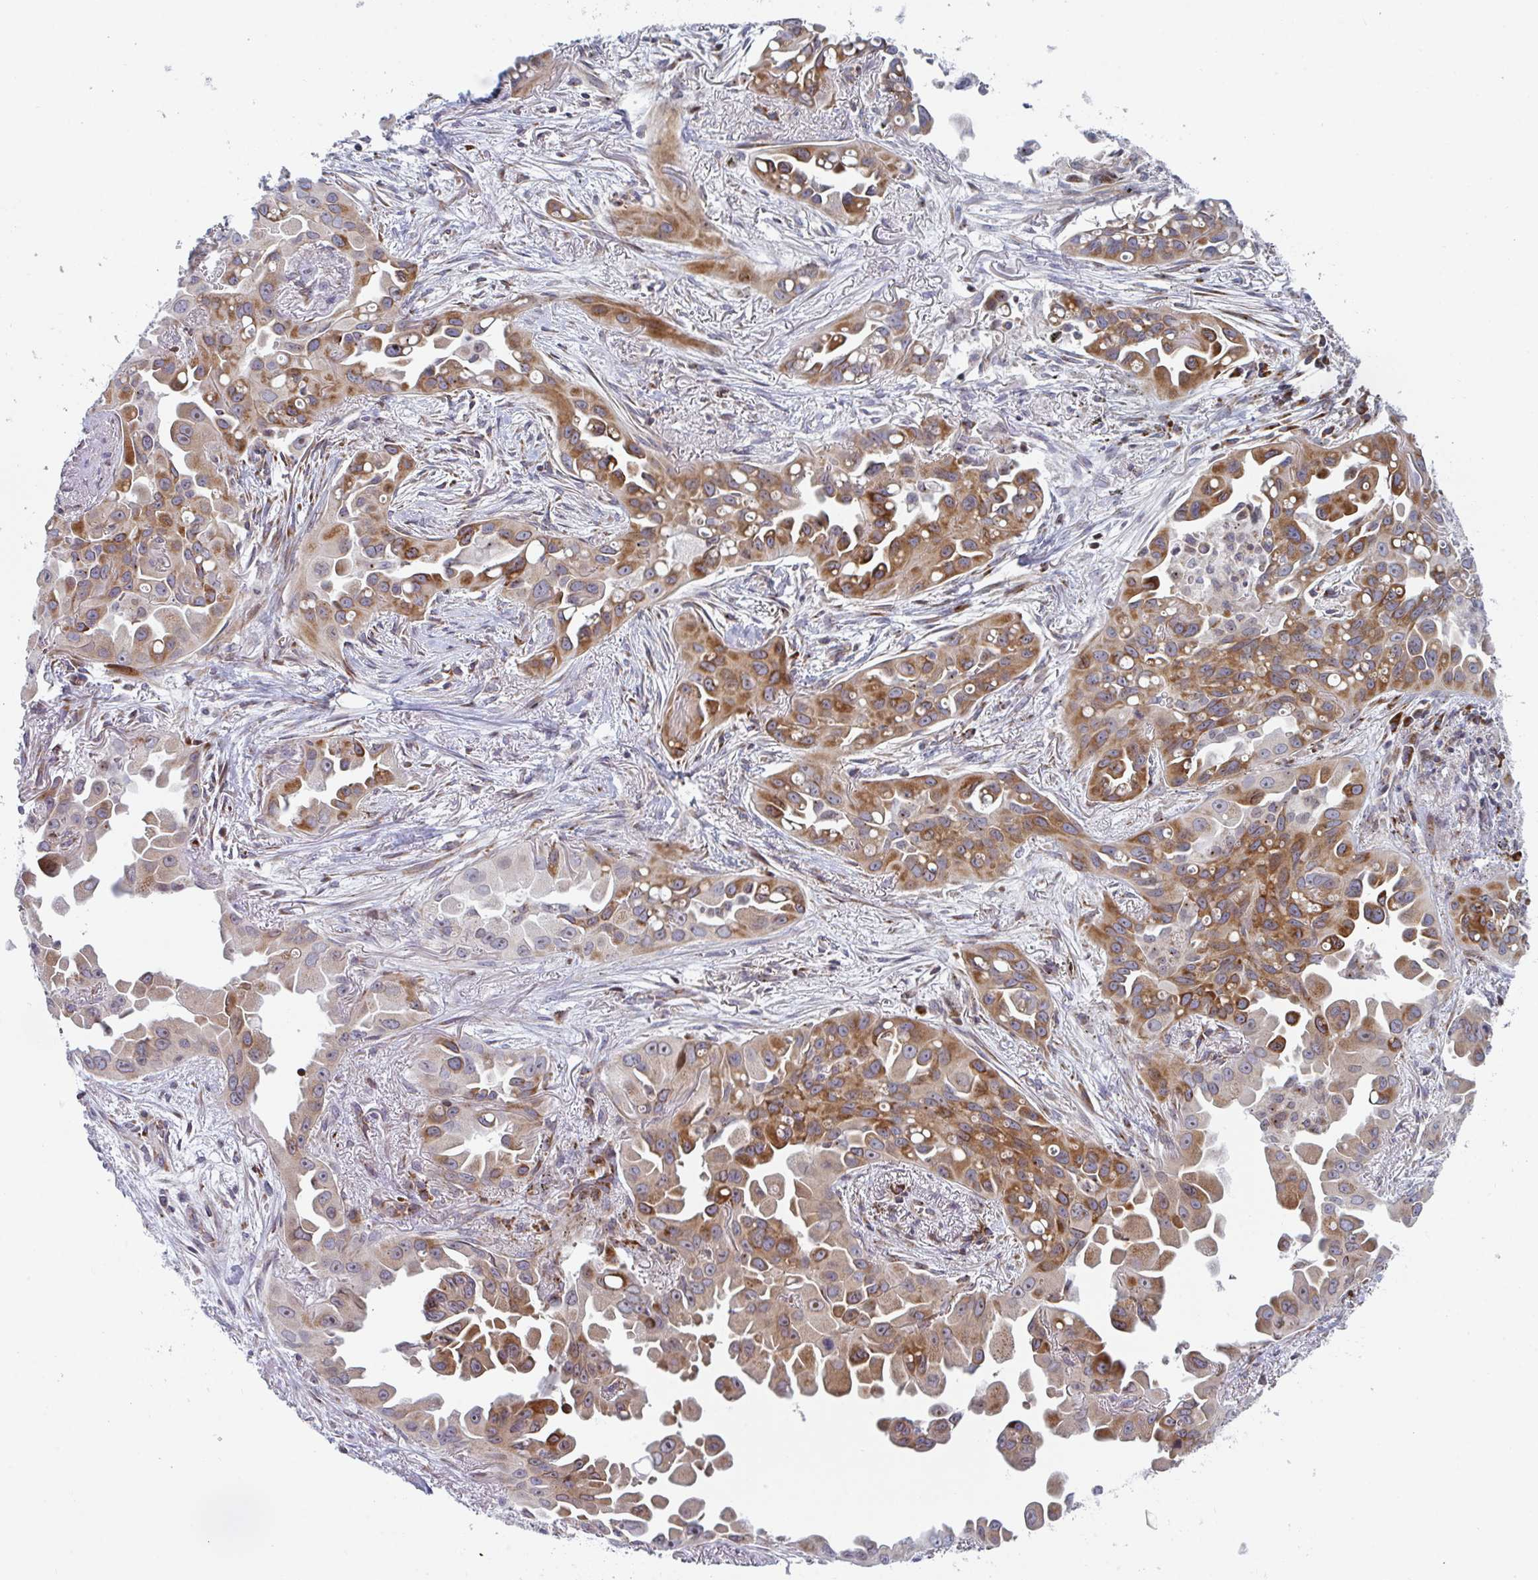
{"staining": {"intensity": "moderate", "quantity": ">75%", "location": "cytoplasmic/membranous"}, "tissue": "lung cancer", "cell_type": "Tumor cells", "image_type": "cancer", "snomed": [{"axis": "morphology", "description": "Adenocarcinoma, NOS"}, {"axis": "topography", "description": "Lung"}], "caption": "This photomicrograph displays immunohistochemistry (IHC) staining of human lung cancer (adenocarcinoma), with medium moderate cytoplasmic/membranous expression in about >75% of tumor cells.", "gene": "PRKCH", "patient": {"sex": "male", "age": 68}}